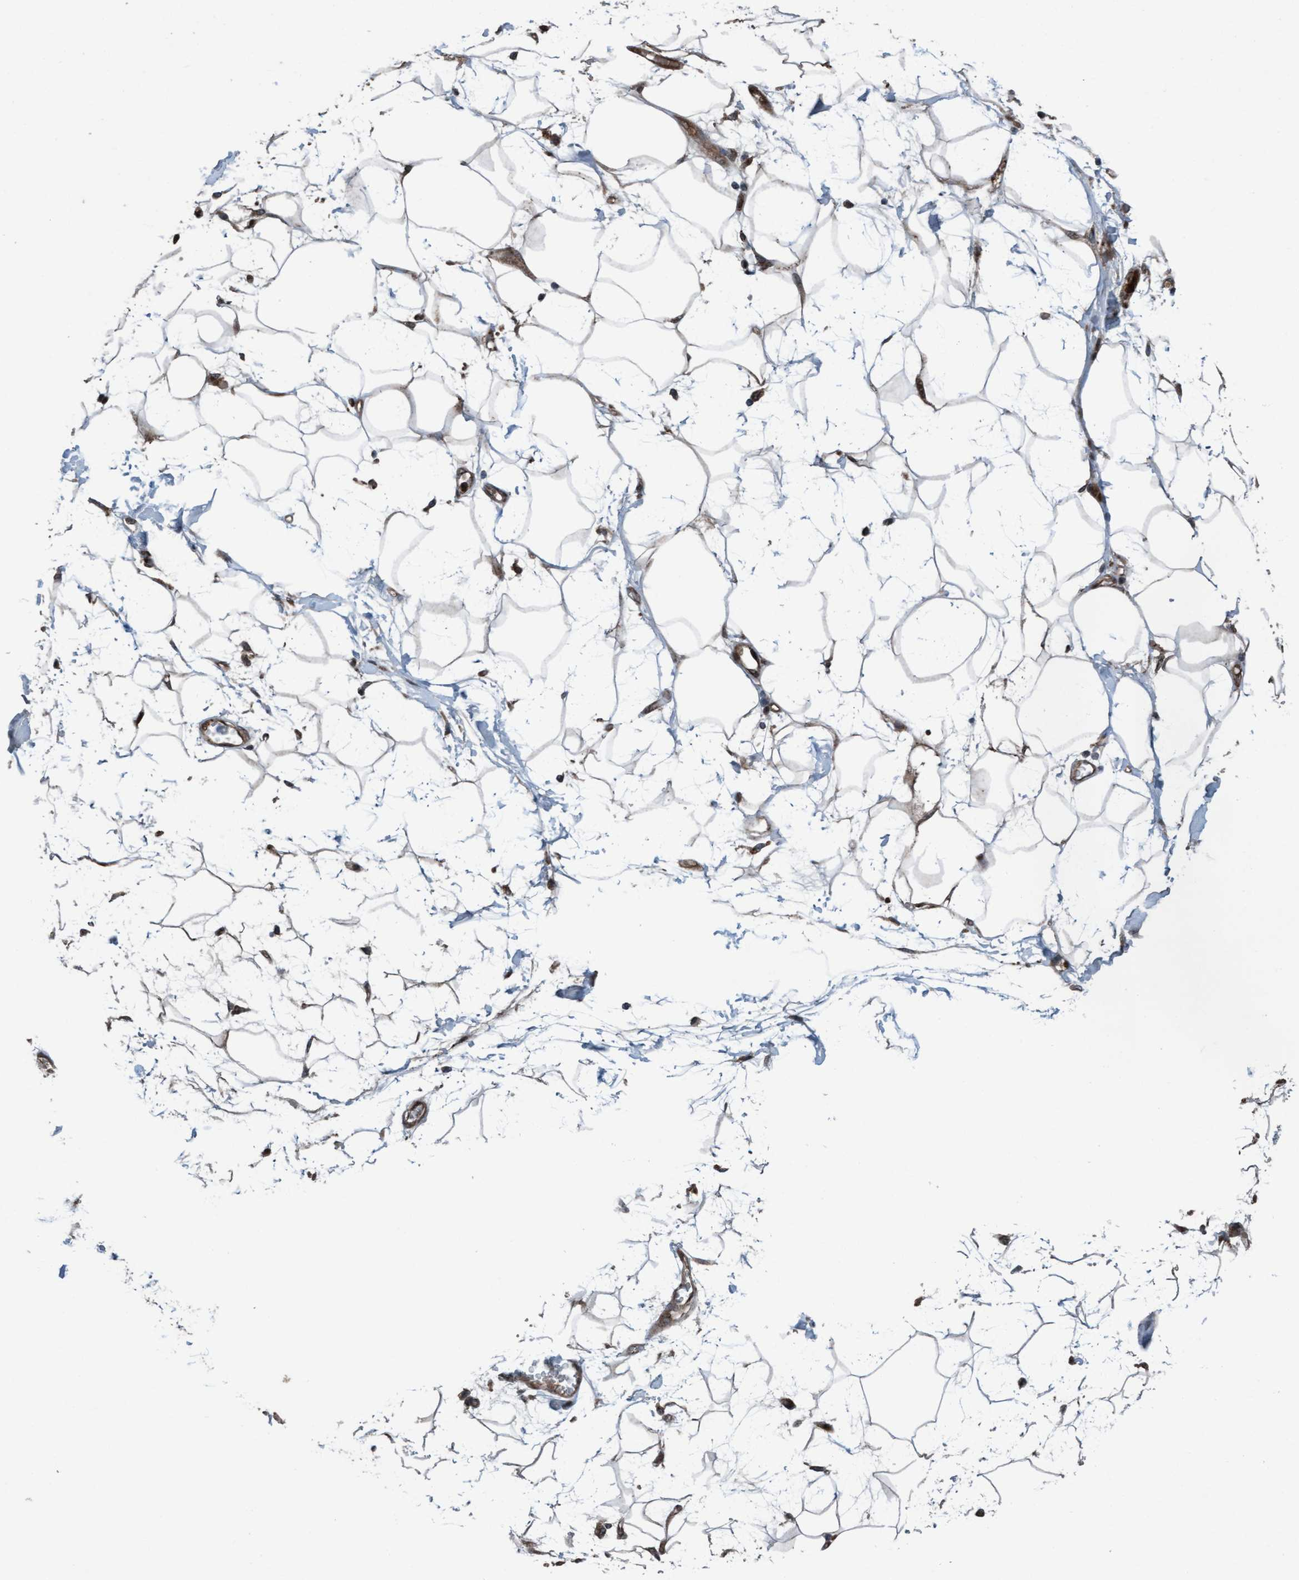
{"staining": {"intensity": "moderate", "quantity": ">75%", "location": "cytoplasmic/membranous,nuclear"}, "tissue": "adipose tissue", "cell_type": "Adipocytes", "image_type": "normal", "snomed": [{"axis": "morphology", "description": "Normal tissue, NOS"}, {"axis": "morphology", "description": "Adenocarcinoma, NOS"}, {"axis": "topography", "description": "Duodenum"}, {"axis": "topography", "description": "Peripheral nerve tissue"}], "caption": "Adipose tissue stained with DAB immunohistochemistry (IHC) demonstrates medium levels of moderate cytoplasmic/membranous,nuclear staining in about >75% of adipocytes. The staining was performed using DAB (3,3'-diaminobenzidine), with brown indicating positive protein expression. Nuclei are stained blue with hematoxylin.", "gene": "PLXNB2", "patient": {"sex": "female", "age": 60}}